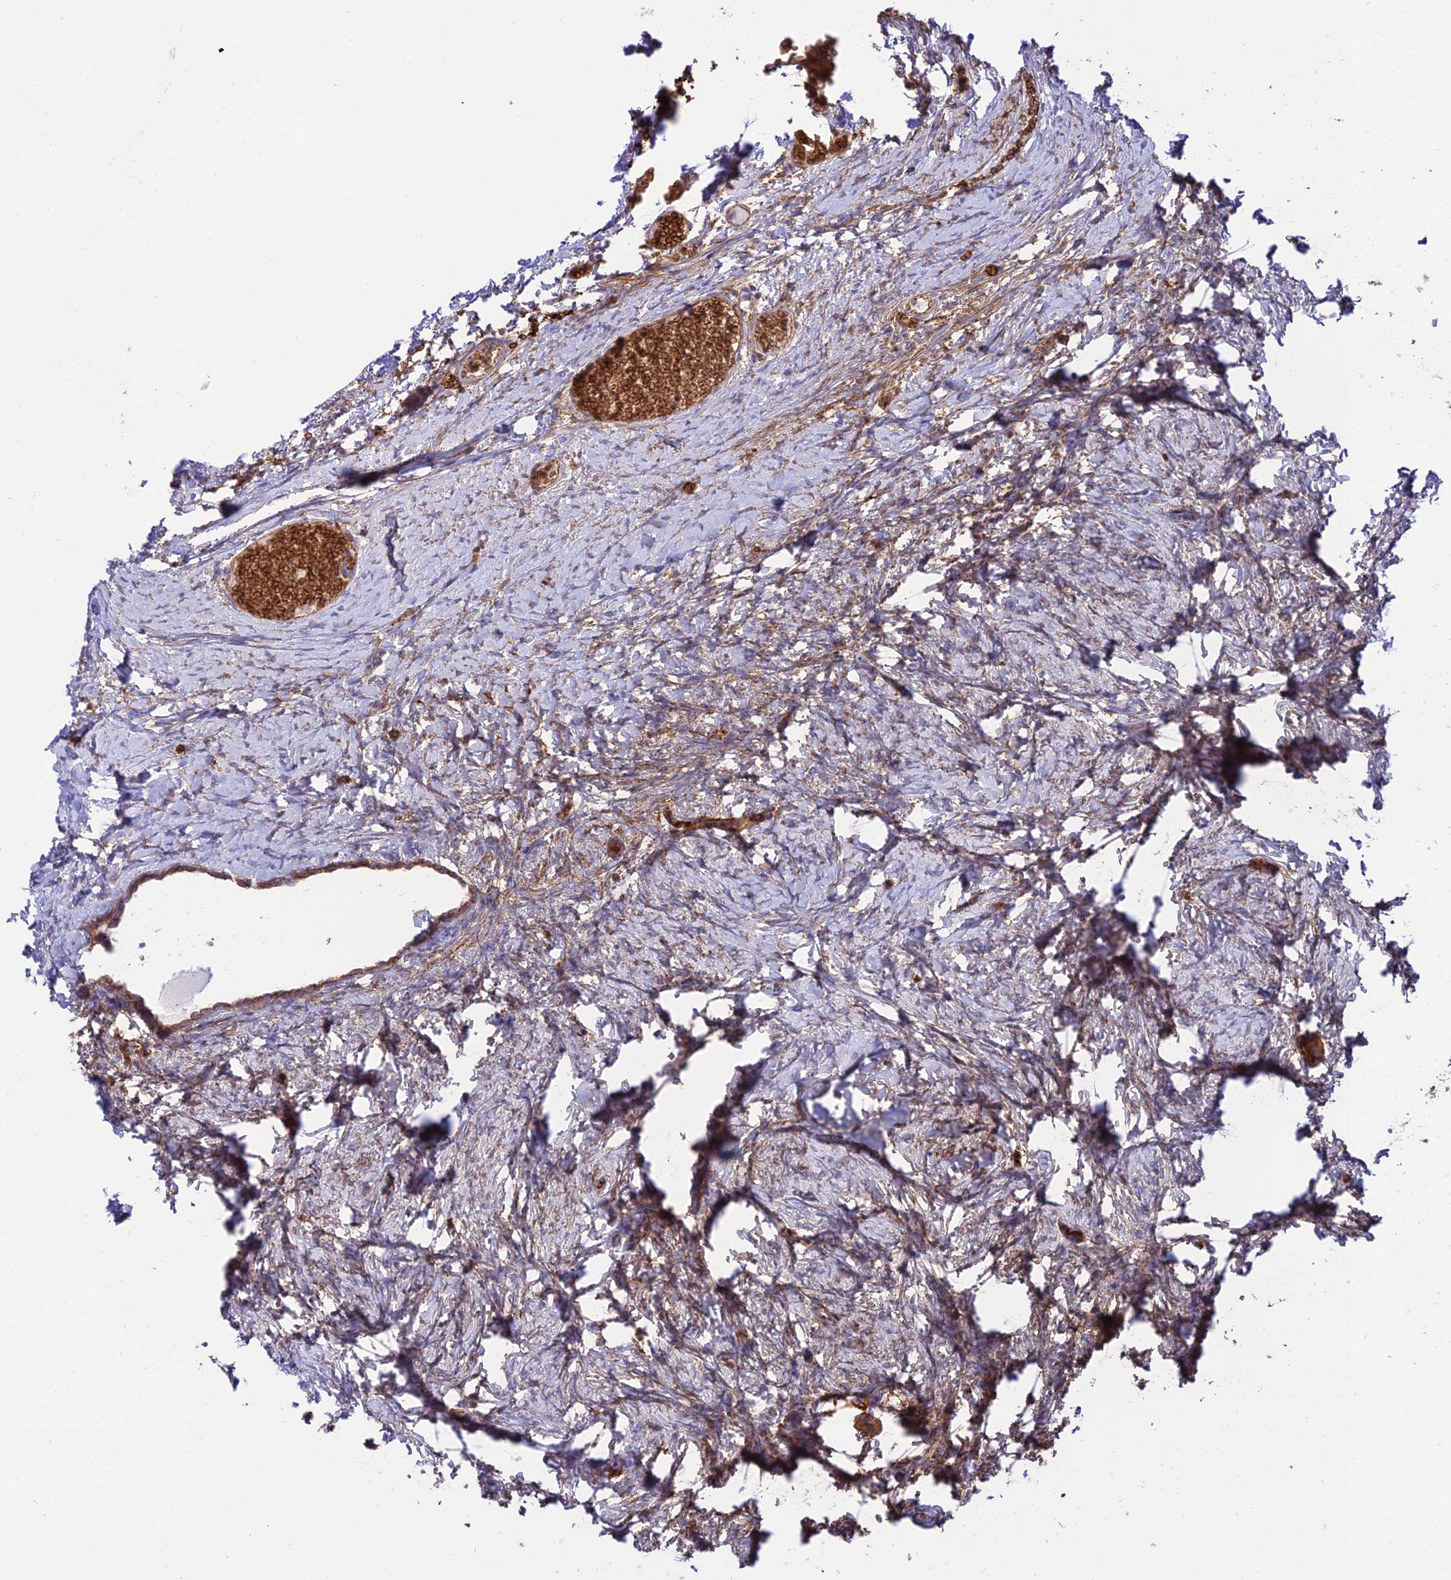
{"staining": {"intensity": "weak", "quantity": ">75%", "location": "cytoplasmic/membranous"}, "tissue": "ovary", "cell_type": "Follicle cells", "image_type": "normal", "snomed": [{"axis": "morphology", "description": "Normal tissue, NOS"}, {"axis": "topography", "description": "Ovary"}], "caption": "High-magnification brightfield microscopy of normal ovary stained with DAB (3,3'-diaminobenzidine) (brown) and counterstained with hematoxylin (blue). follicle cells exhibit weak cytoplasmic/membranous staining is identified in about>75% of cells. (brown staining indicates protein expression, while blue staining denotes nuclei).", "gene": "YPEL5", "patient": {"sex": "female", "age": 27}}